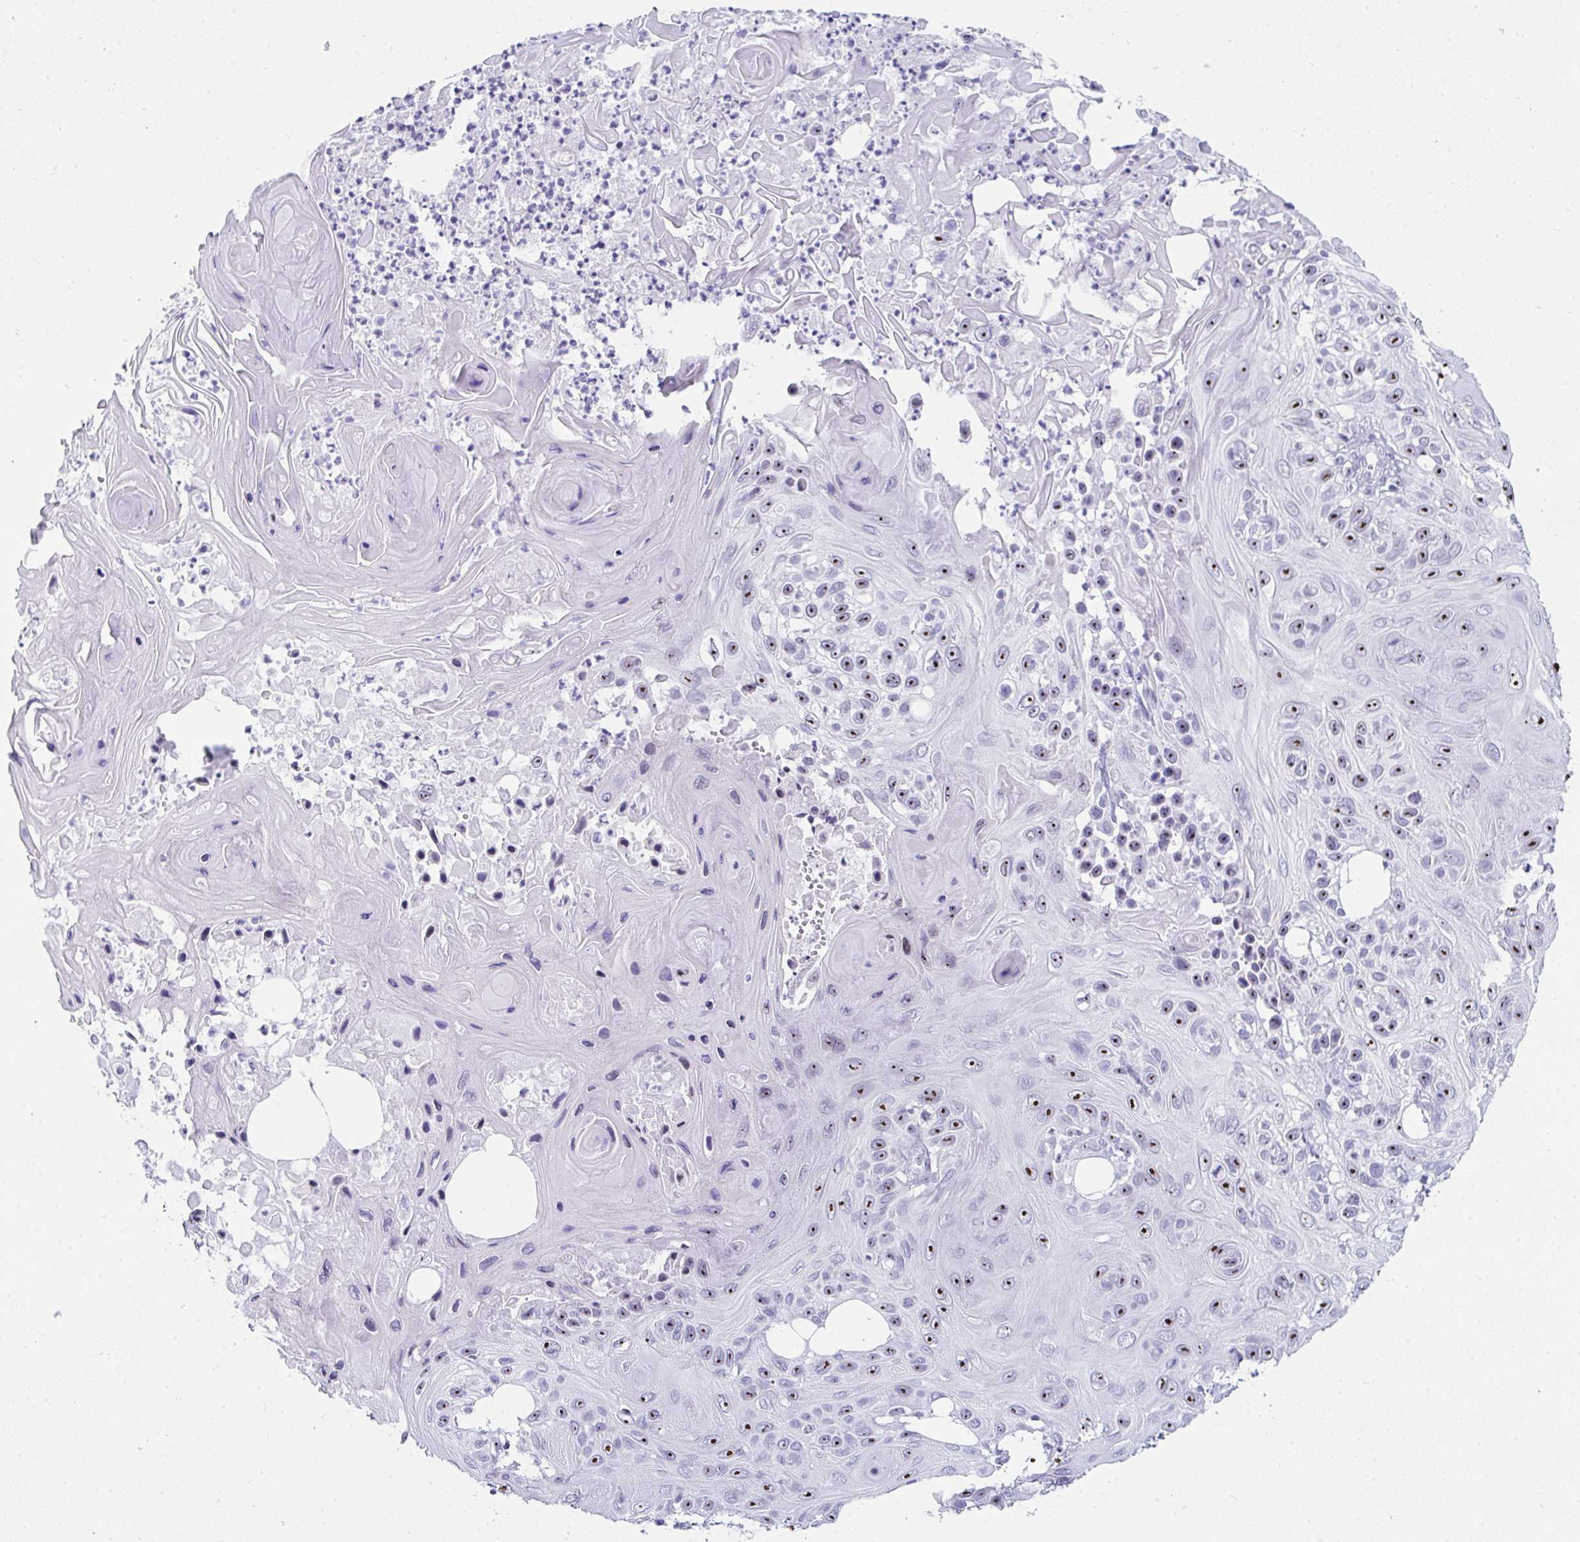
{"staining": {"intensity": "moderate", "quantity": ">75%", "location": "nuclear"}, "tissue": "skin cancer", "cell_type": "Tumor cells", "image_type": "cancer", "snomed": [{"axis": "morphology", "description": "Squamous cell carcinoma, NOS"}, {"axis": "topography", "description": "Skin"}], "caption": "This photomicrograph shows IHC staining of squamous cell carcinoma (skin), with medium moderate nuclear expression in about >75% of tumor cells.", "gene": "NOP10", "patient": {"sex": "male", "age": 82}}